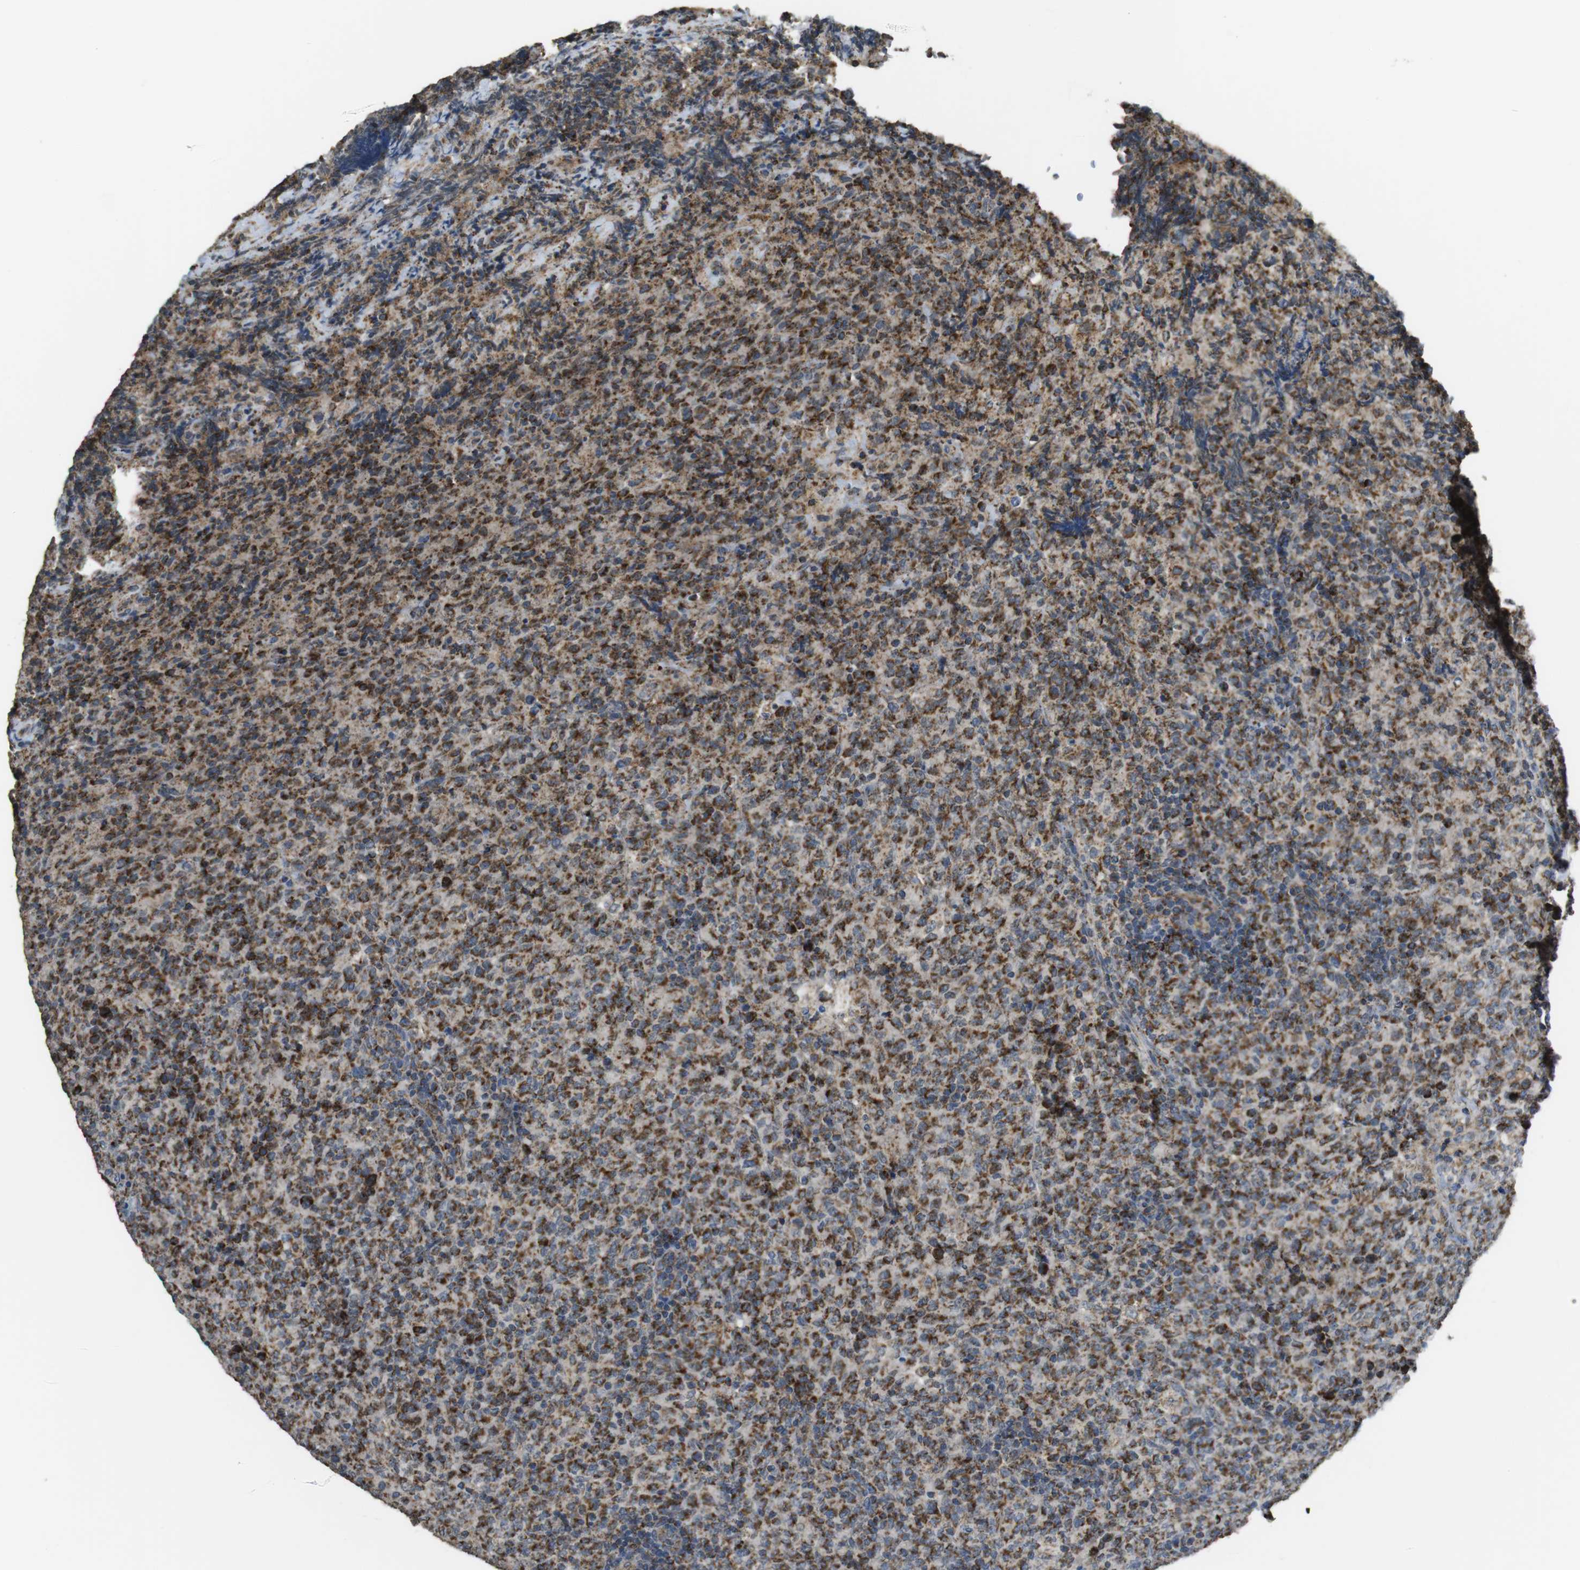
{"staining": {"intensity": "moderate", "quantity": "25%-75%", "location": "cytoplasmic/membranous"}, "tissue": "lymphoma", "cell_type": "Tumor cells", "image_type": "cancer", "snomed": [{"axis": "morphology", "description": "Malignant lymphoma, non-Hodgkin's type, High grade"}, {"axis": "topography", "description": "Tonsil"}], "caption": "Tumor cells show moderate cytoplasmic/membranous positivity in approximately 25%-75% of cells in high-grade malignant lymphoma, non-Hodgkin's type.", "gene": "CALHM2", "patient": {"sex": "female", "age": 36}}